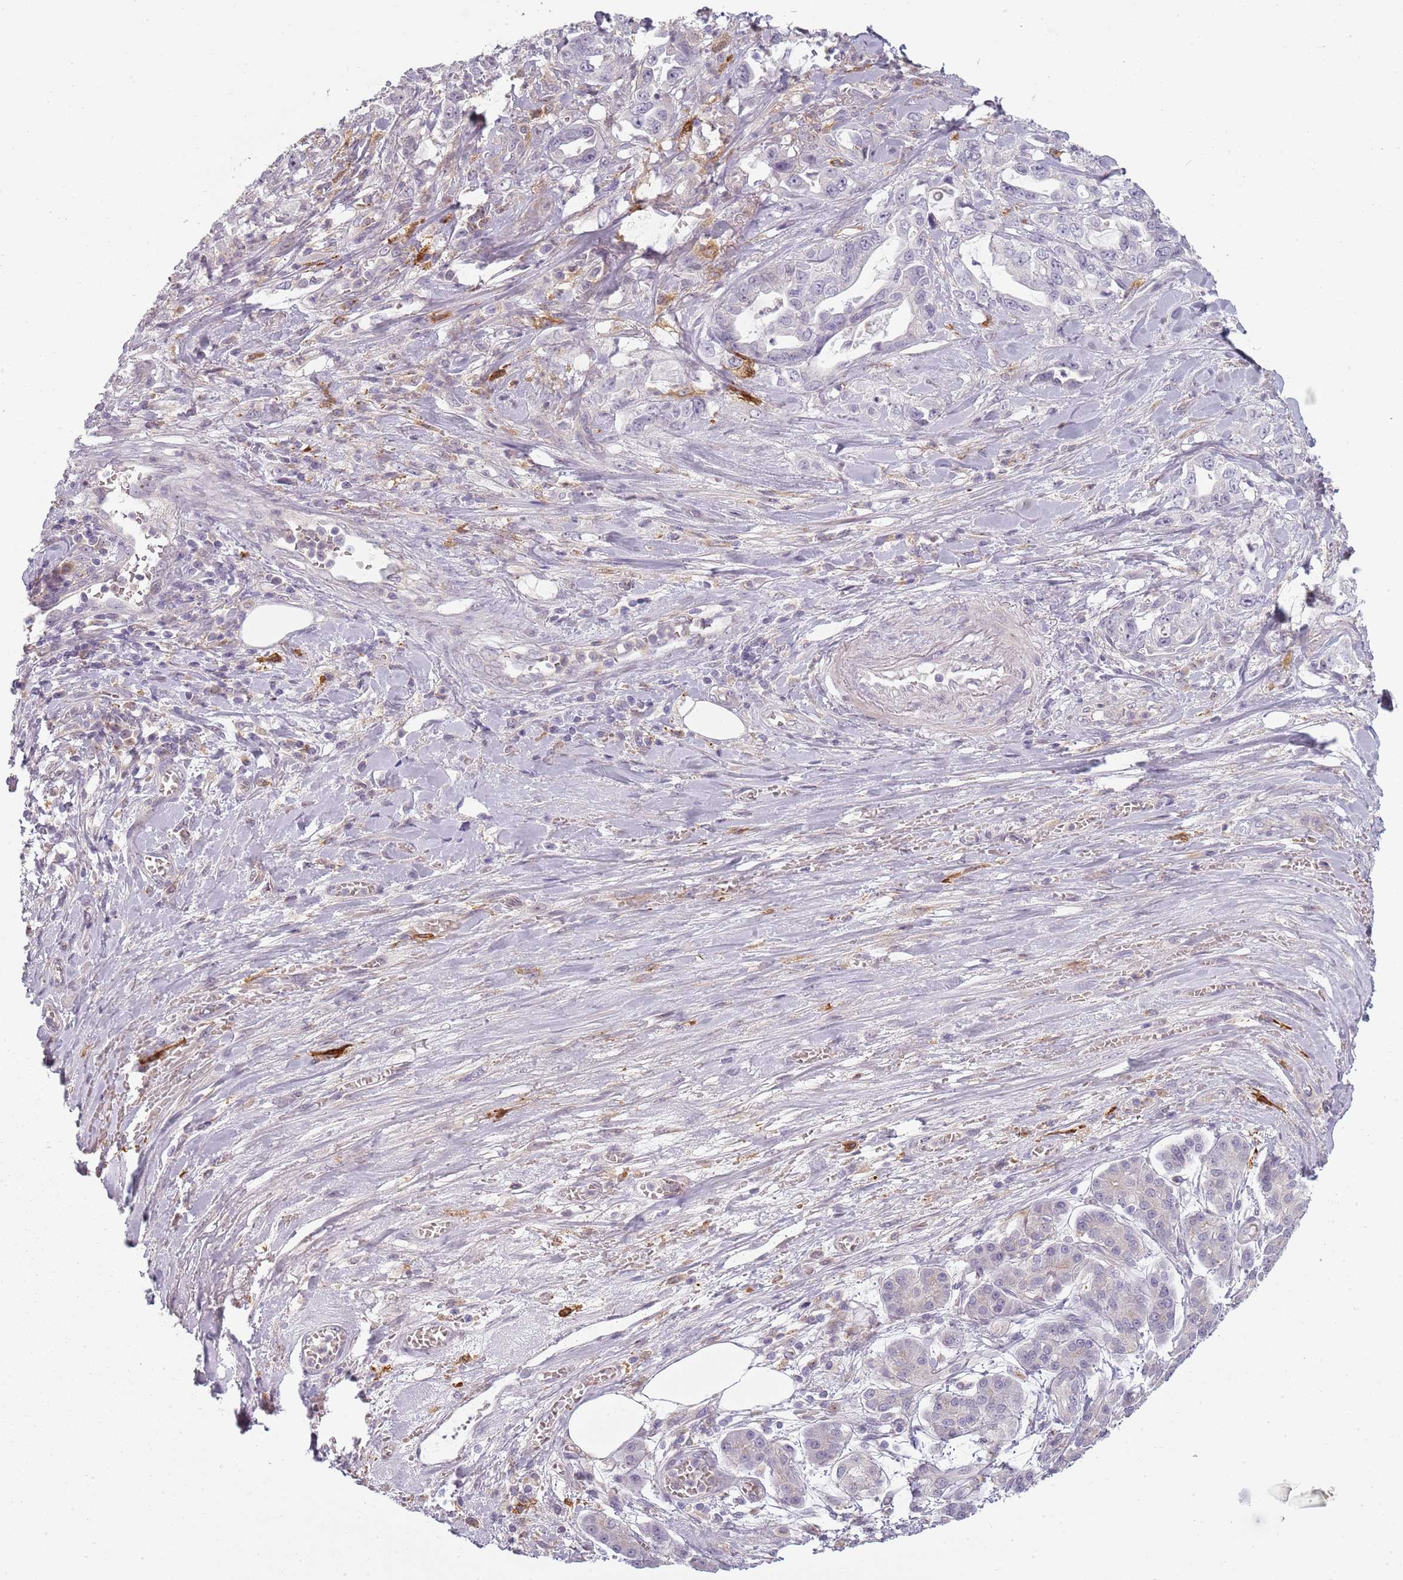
{"staining": {"intensity": "negative", "quantity": "none", "location": "none"}, "tissue": "pancreatic cancer", "cell_type": "Tumor cells", "image_type": "cancer", "snomed": [{"axis": "morphology", "description": "Adenocarcinoma, NOS"}, {"axis": "topography", "description": "Pancreas"}], "caption": "High magnification brightfield microscopy of pancreatic cancer (adenocarcinoma) stained with DAB (3,3'-diaminobenzidine) (brown) and counterstained with hematoxylin (blue): tumor cells show no significant expression.", "gene": "CC2D2B", "patient": {"sex": "female", "age": 61}}